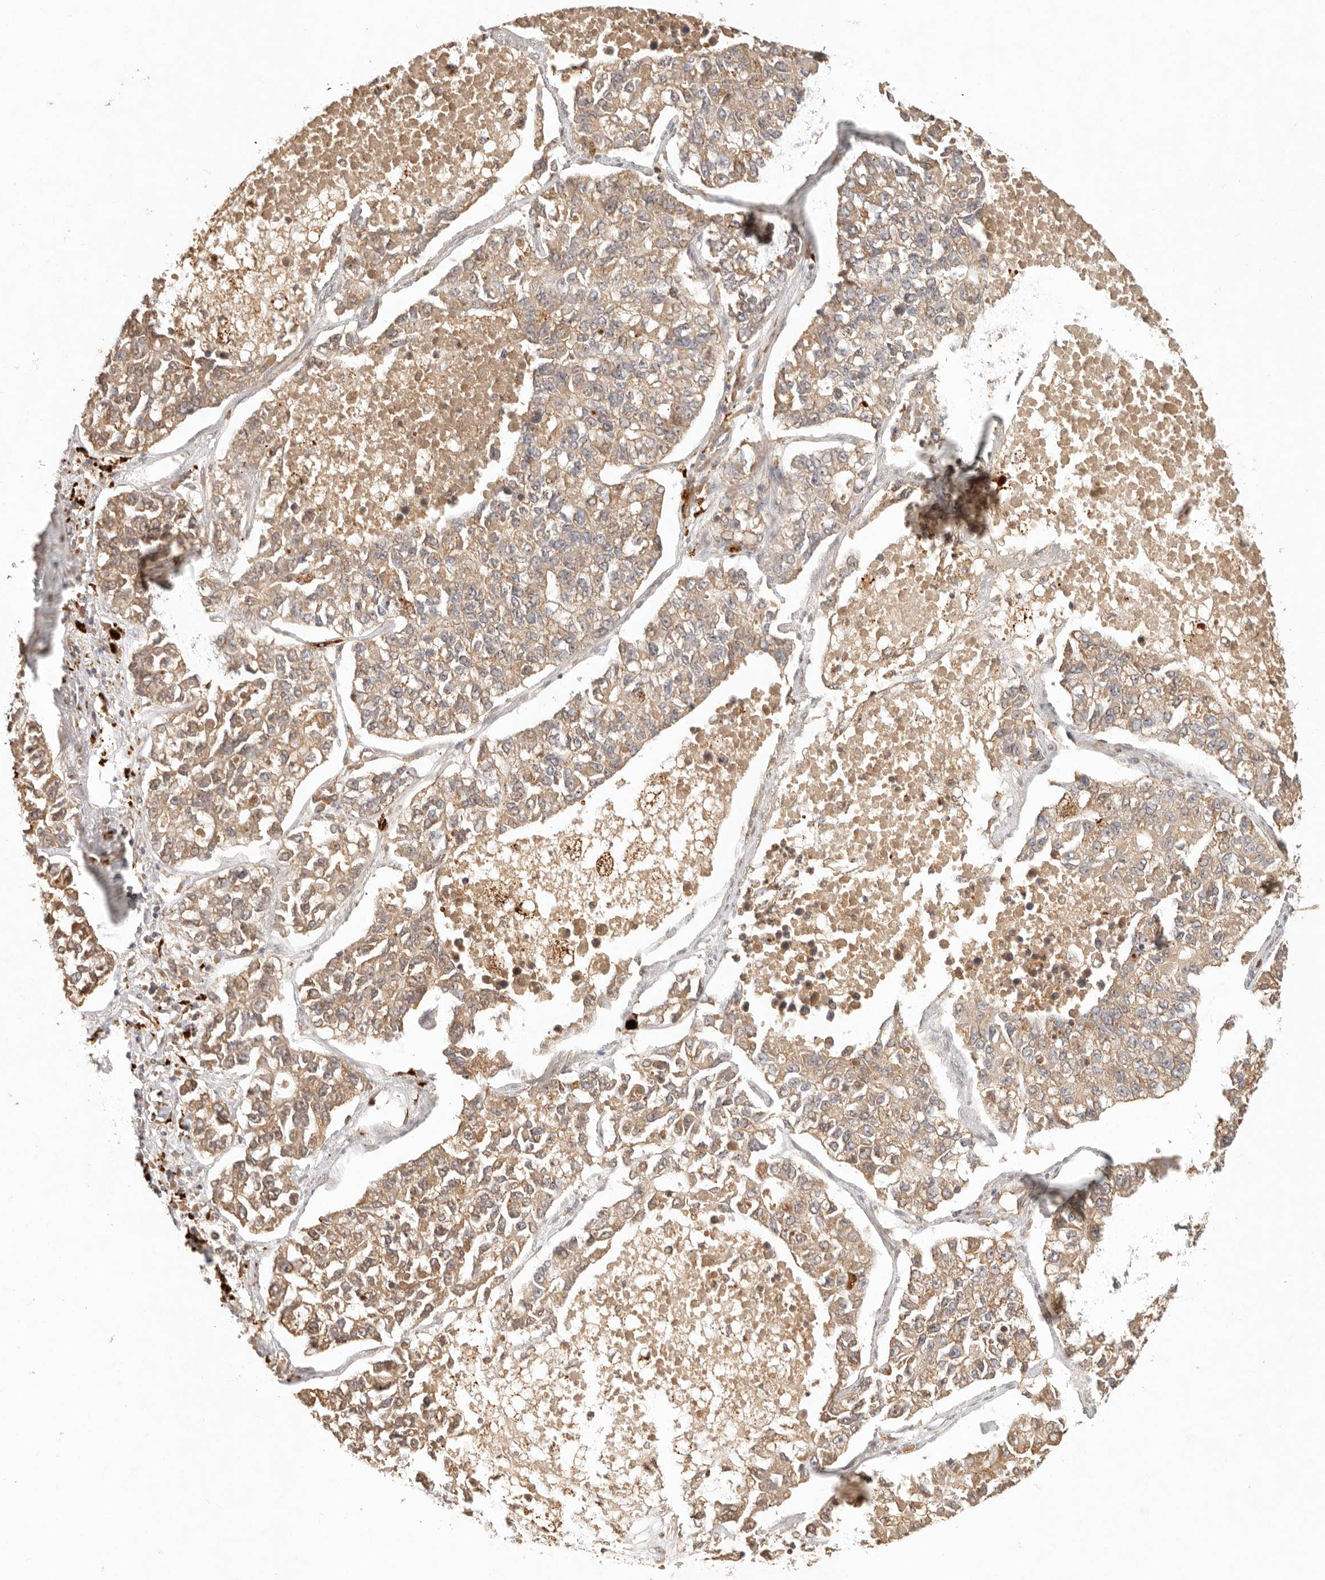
{"staining": {"intensity": "moderate", "quantity": ">75%", "location": "cytoplasmic/membranous"}, "tissue": "lung cancer", "cell_type": "Tumor cells", "image_type": "cancer", "snomed": [{"axis": "morphology", "description": "Adenocarcinoma, NOS"}, {"axis": "topography", "description": "Lung"}], "caption": "Tumor cells demonstrate medium levels of moderate cytoplasmic/membranous positivity in about >75% of cells in human lung cancer (adenocarcinoma). (DAB IHC with brightfield microscopy, high magnification).", "gene": "ANKRD61", "patient": {"sex": "male", "age": 49}}